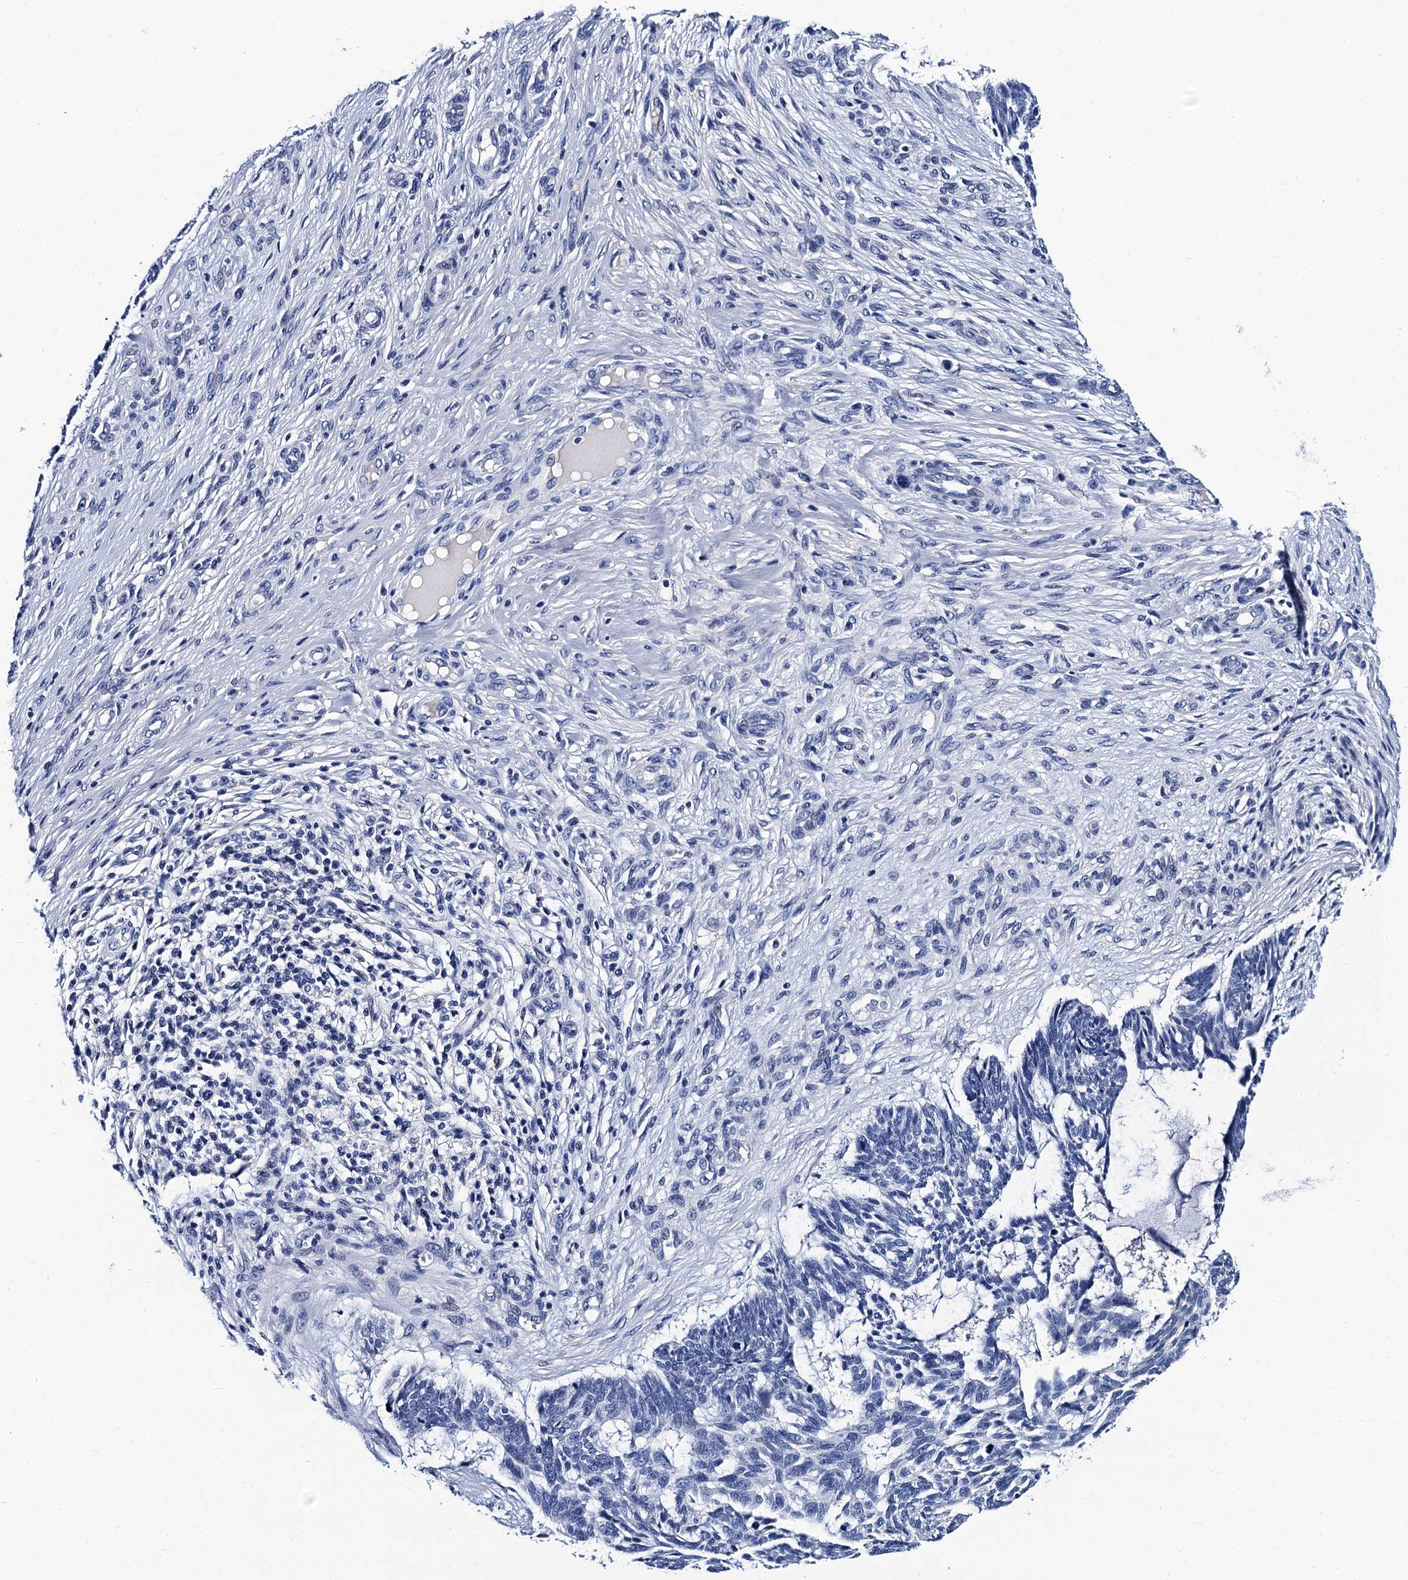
{"staining": {"intensity": "negative", "quantity": "none", "location": "none"}, "tissue": "skin cancer", "cell_type": "Tumor cells", "image_type": "cancer", "snomed": [{"axis": "morphology", "description": "Basal cell carcinoma"}, {"axis": "topography", "description": "Skin"}], "caption": "This is an immunohistochemistry photomicrograph of skin basal cell carcinoma. There is no expression in tumor cells.", "gene": "LRRC30", "patient": {"sex": "male", "age": 88}}